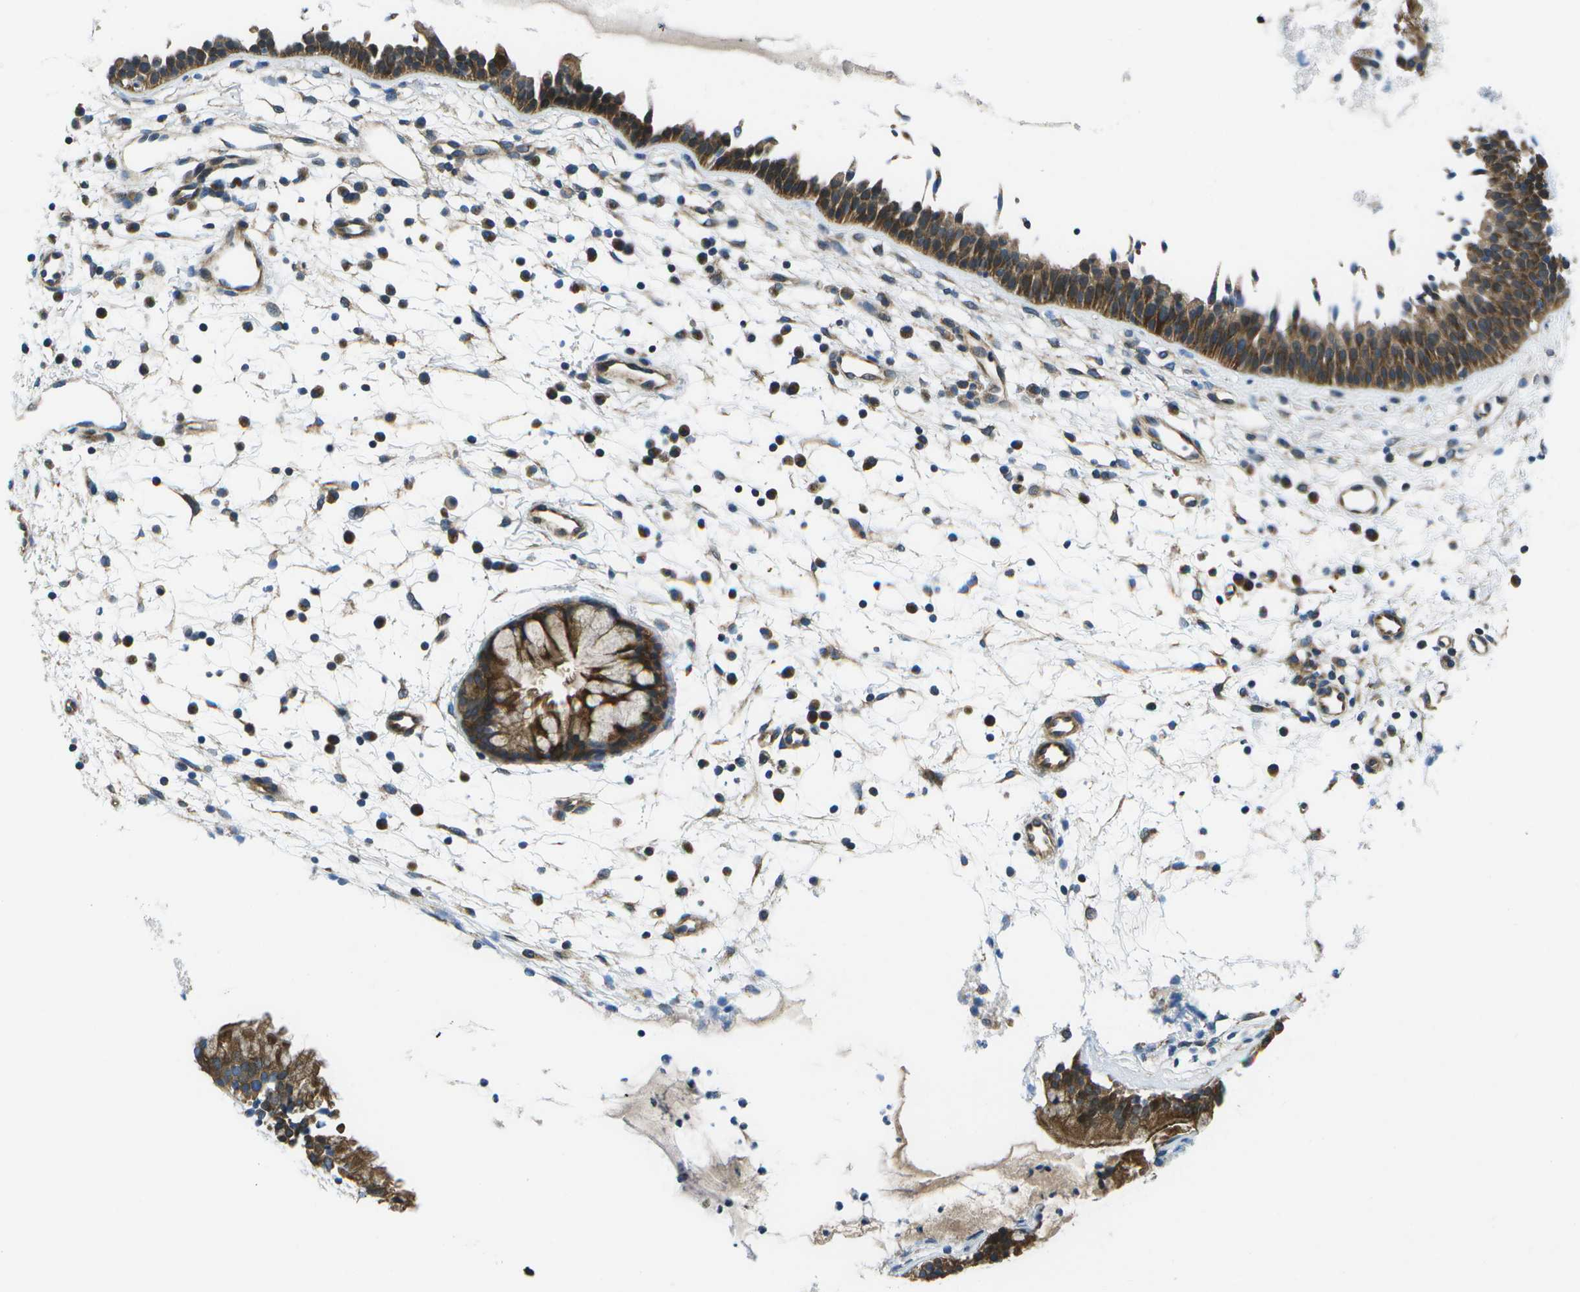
{"staining": {"intensity": "strong", "quantity": ">75%", "location": "cytoplasmic/membranous"}, "tissue": "nasopharynx", "cell_type": "Respiratory epithelial cells", "image_type": "normal", "snomed": [{"axis": "morphology", "description": "Normal tissue, NOS"}, {"axis": "topography", "description": "Nasopharynx"}], "caption": "Nasopharynx stained with DAB immunohistochemistry (IHC) displays high levels of strong cytoplasmic/membranous staining in approximately >75% of respiratory epithelial cells. (IHC, brightfield microscopy, high magnification).", "gene": "MVK", "patient": {"sex": "male", "age": 21}}